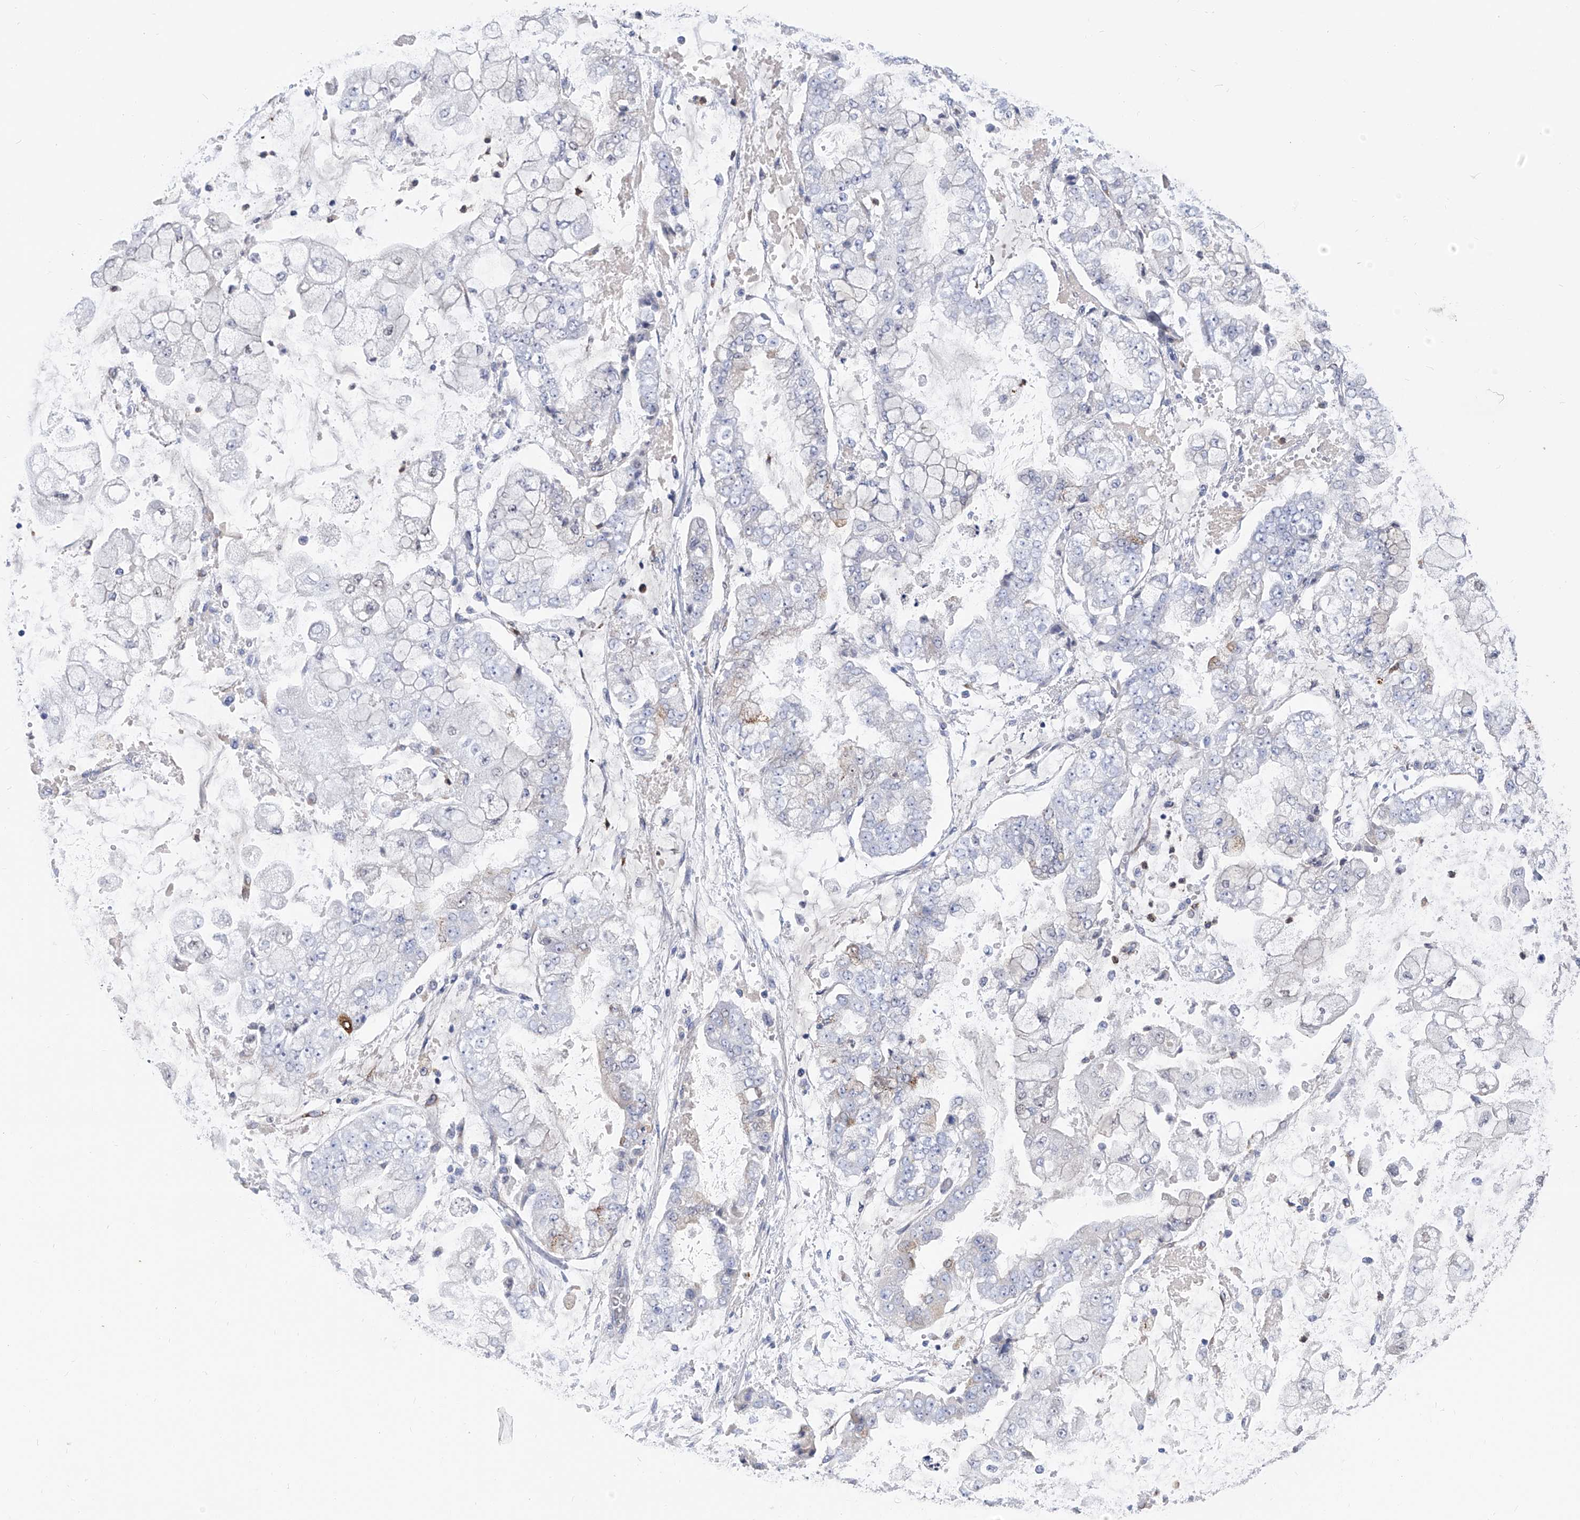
{"staining": {"intensity": "weak", "quantity": "<25%", "location": "cytoplasmic/membranous,nuclear"}, "tissue": "stomach cancer", "cell_type": "Tumor cells", "image_type": "cancer", "snomed": [{"axis": "morphology", "description": "Adenocarcinoma, NOS"}, {"axis": "topography", "description": "Stomach"}], "caption": "Protein analysis of stomach adenocarcinoma reveals no significant staining in tumor cells.", "gene": "PHF20", "patient": {"sex": "male", "age": 76}}